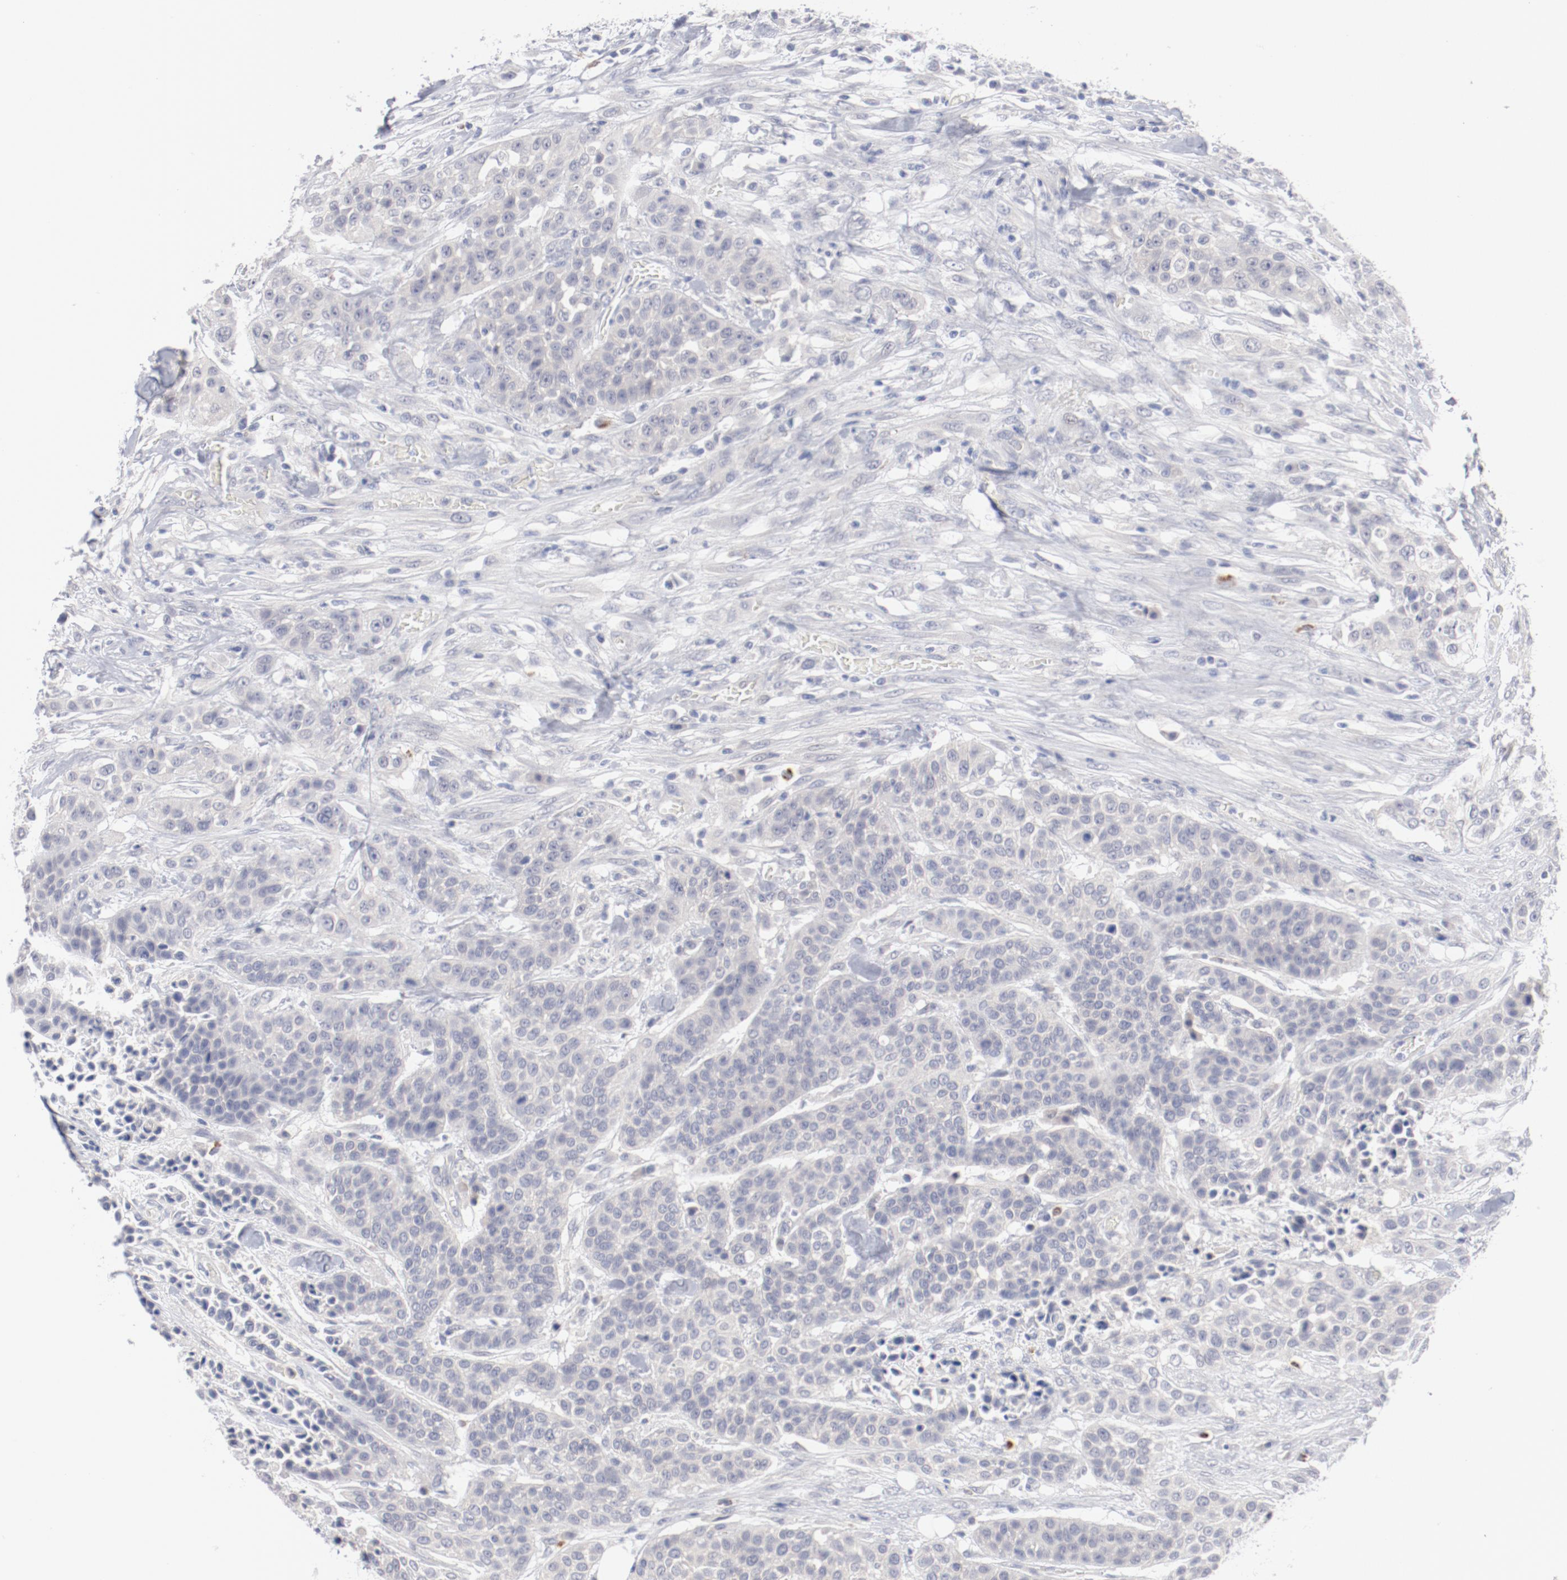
{"staining": {"intensity": "negative", "quantity": "none", "location": "none"}, "tissue": "urothelial cancer", "cell_type": "Tumor cells", "image_type": "cancer", "snomed": [{"axis": "morphology", "description": "Urothelial carcinoma, High grade"}, {"axis": "topography", "description": "Urinary bladder"}], "caption": "Photomicrograph shows no significant protein positivity in tumor cells of urothelial cancer.", "gene": "SH3BGR", "patient": {"sex": "male", "age": 74}}